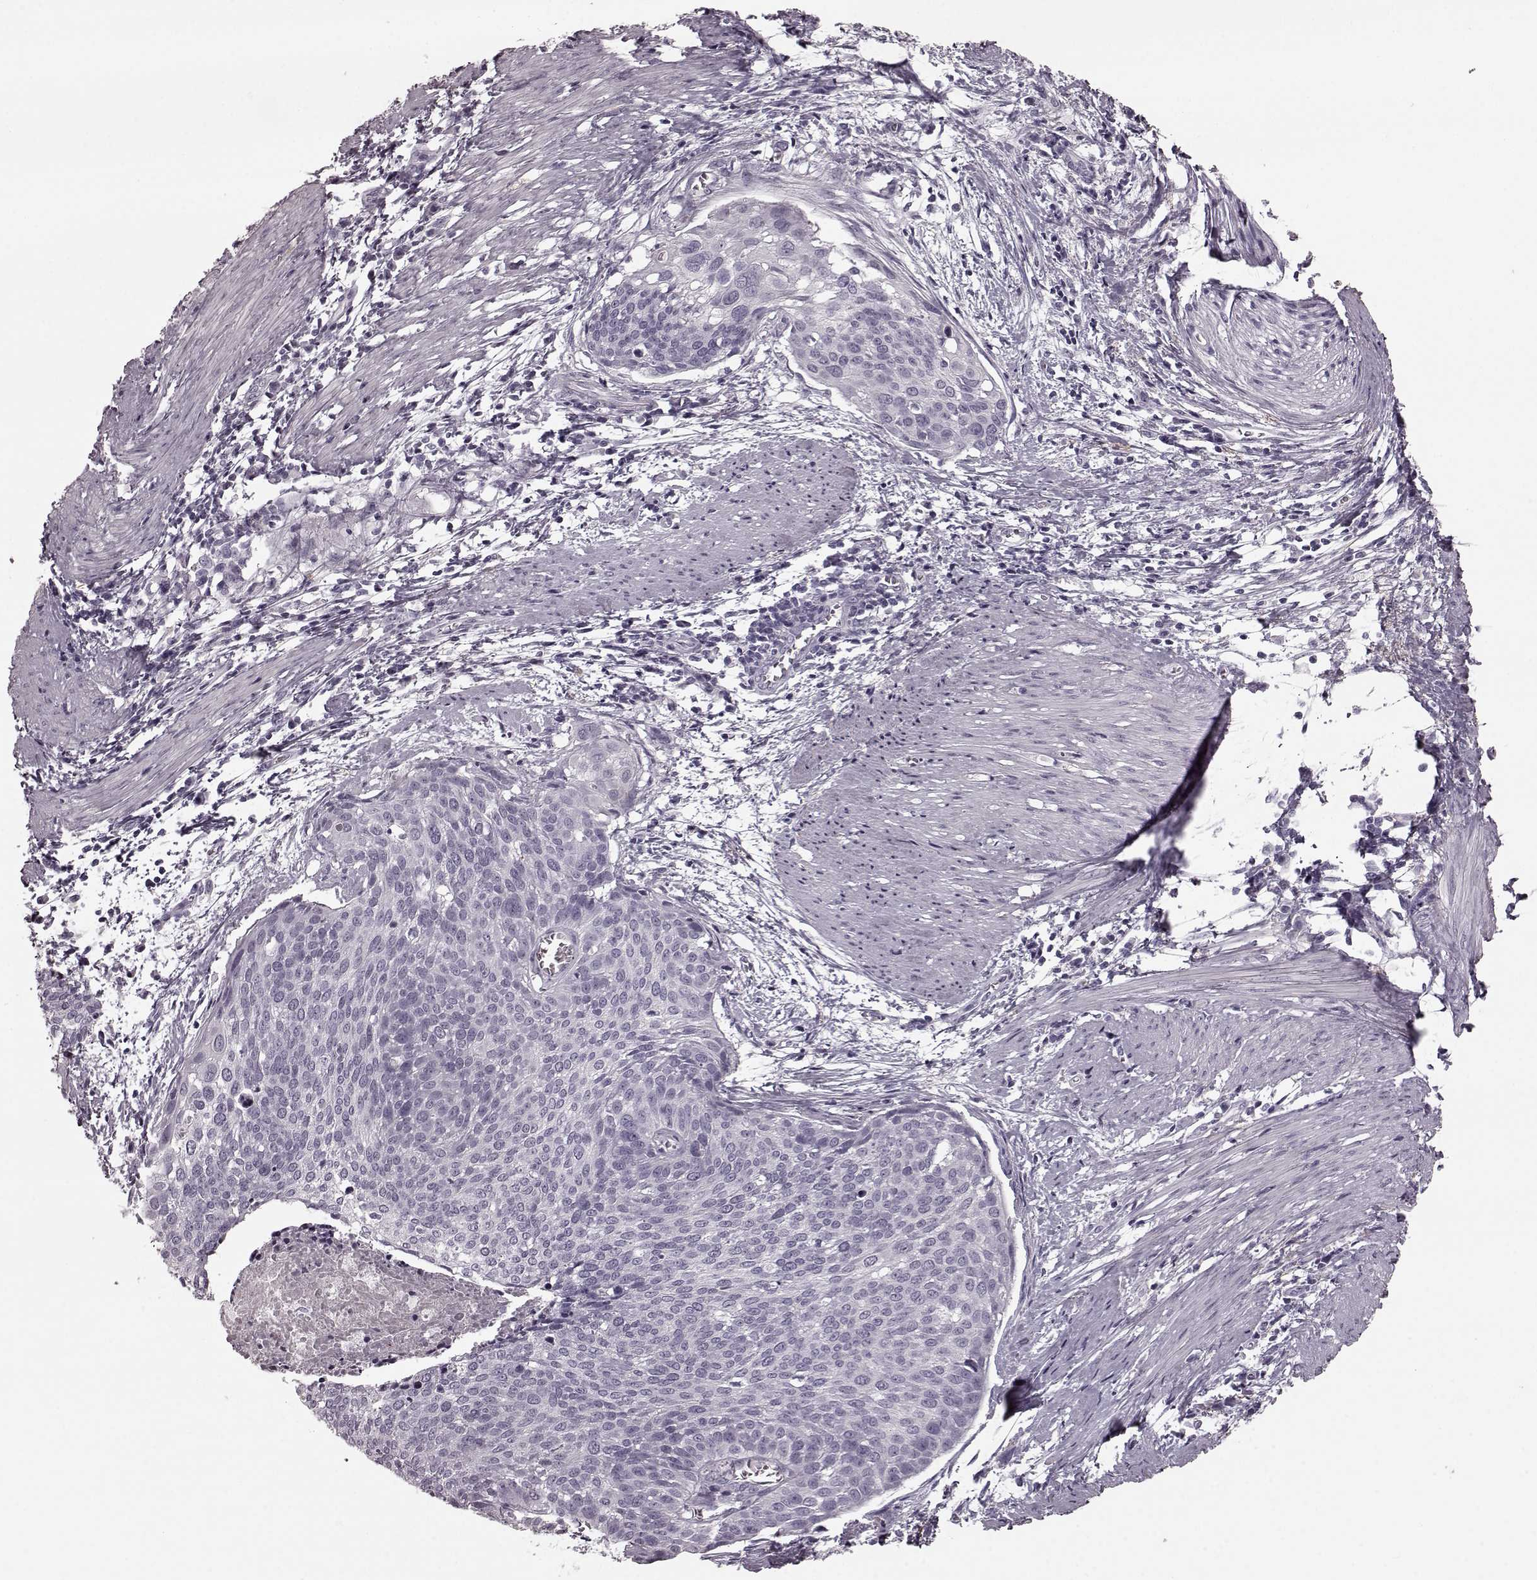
{"staining": {"intensity": "negative", "quantity": "none", "location": "none"}, "tissue": "cervical cancer", "cell_type": "Tumor cells", "image_type": "cancer", "snomed": [{"axis": "morphology", "description": "Squamous cell carcinoma, NOS"}, {"axis": "topography", "description": "Cervix"}], "caption": "This is an immunohistochemistry (IHC) image of human cervical cancer (squamous cell carcinoma). There is no expression in tumor cells.", "gene": "CST7", "patient": {"sex": "female", "age": 39}}